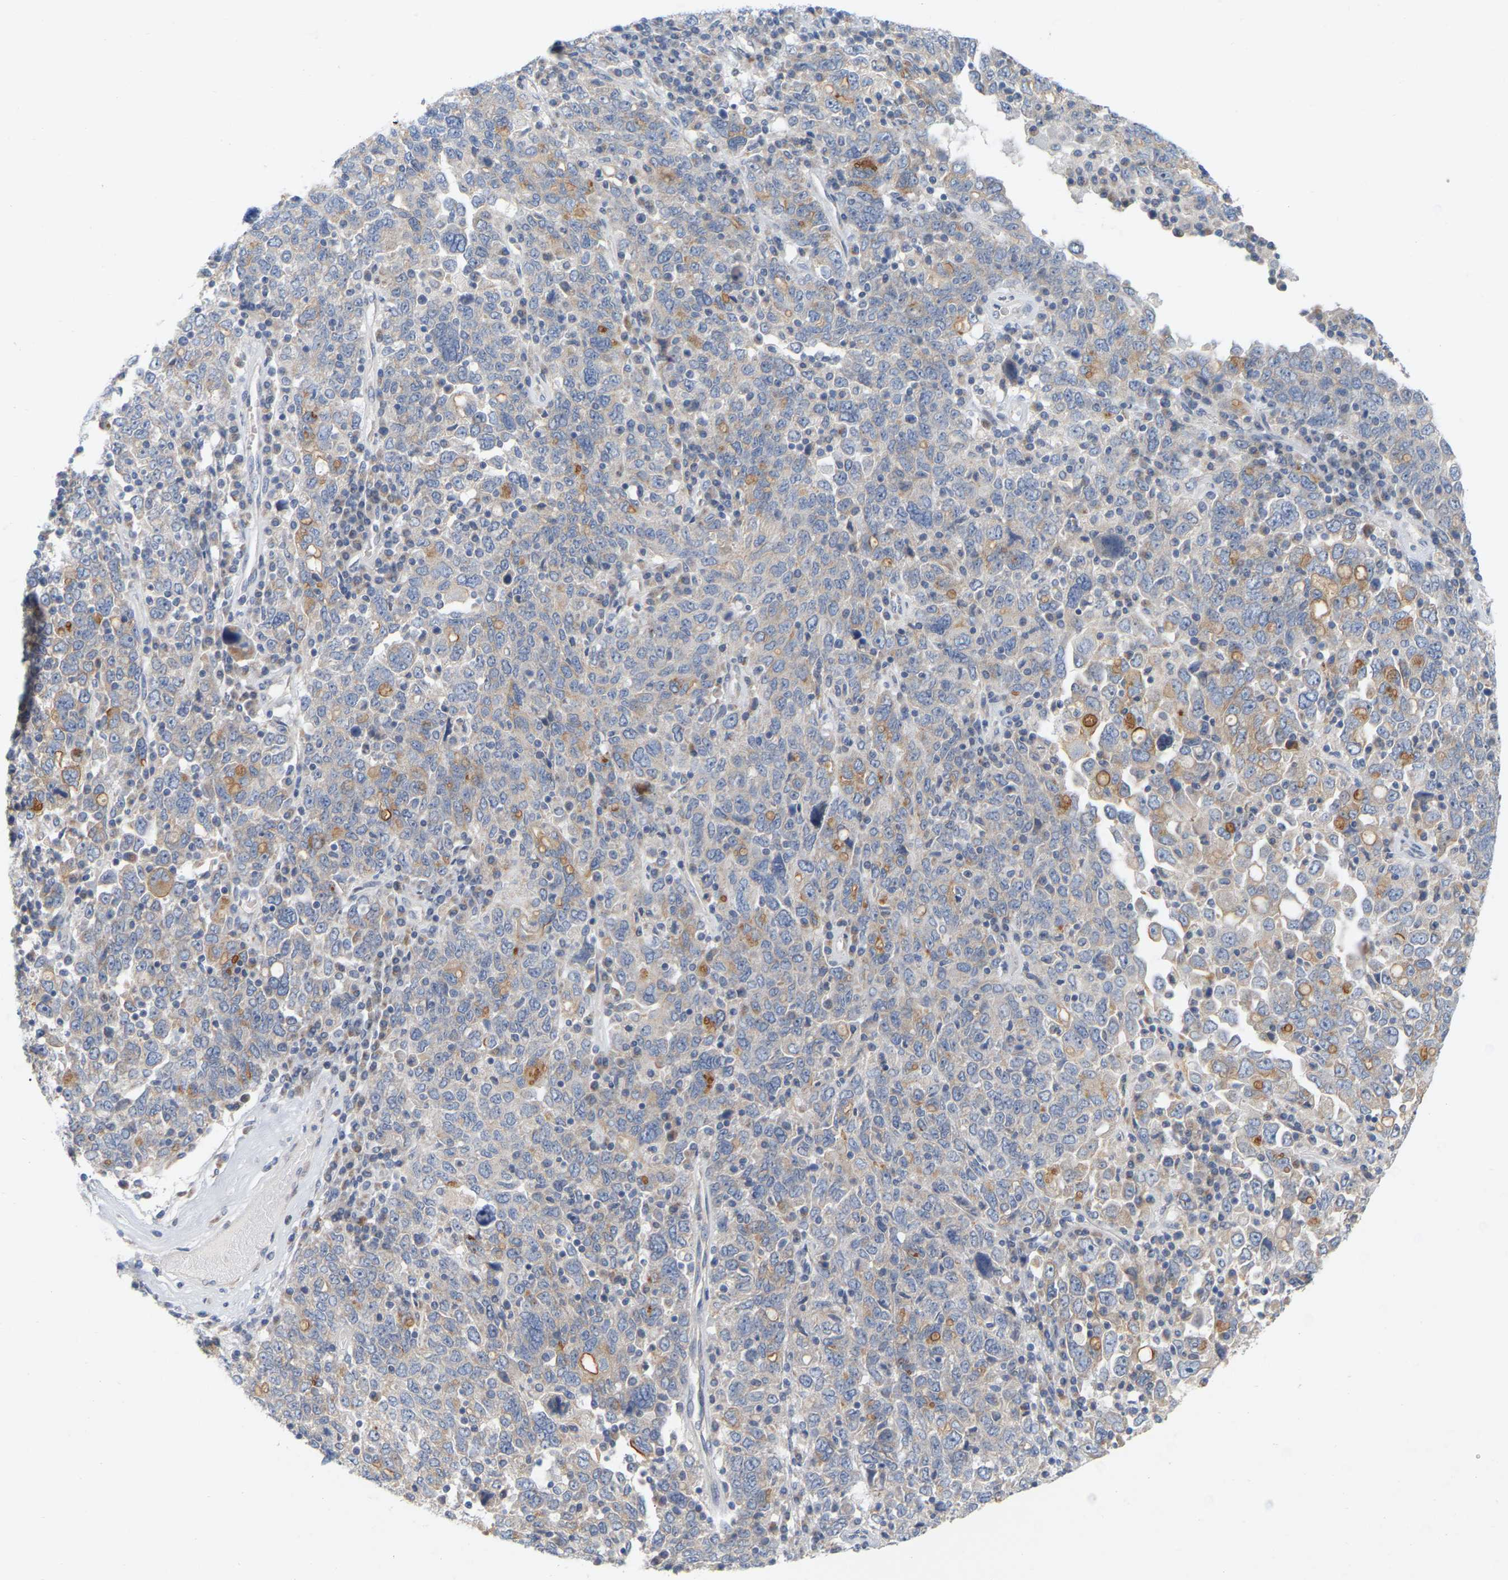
{"staining": {"intensity": "moderate", "quantity": "<25%", "location": "cytoplasmic/membranous"}, "tissue": "ovarian cancer", "cell_type": "Tumor cells", "image_type": "cancer", "snomed": [{"axis": "morphology", "description": "Carcinoma, endometroid"}, {"axis": "topography", "description": "Ovary"}], "caption": "High-magnification brightfield microscopy of ovarian cancer (endometroid carcinoma) stained with DAB (brown) and counterstained with hematoxylin (blue). tumor cells exhibit moderate cytoplasmic/membranous positivity is seen in approximately<25% of cells.", "gene": "MINDY4", "patient": {"sex": "female", "age": 62}}